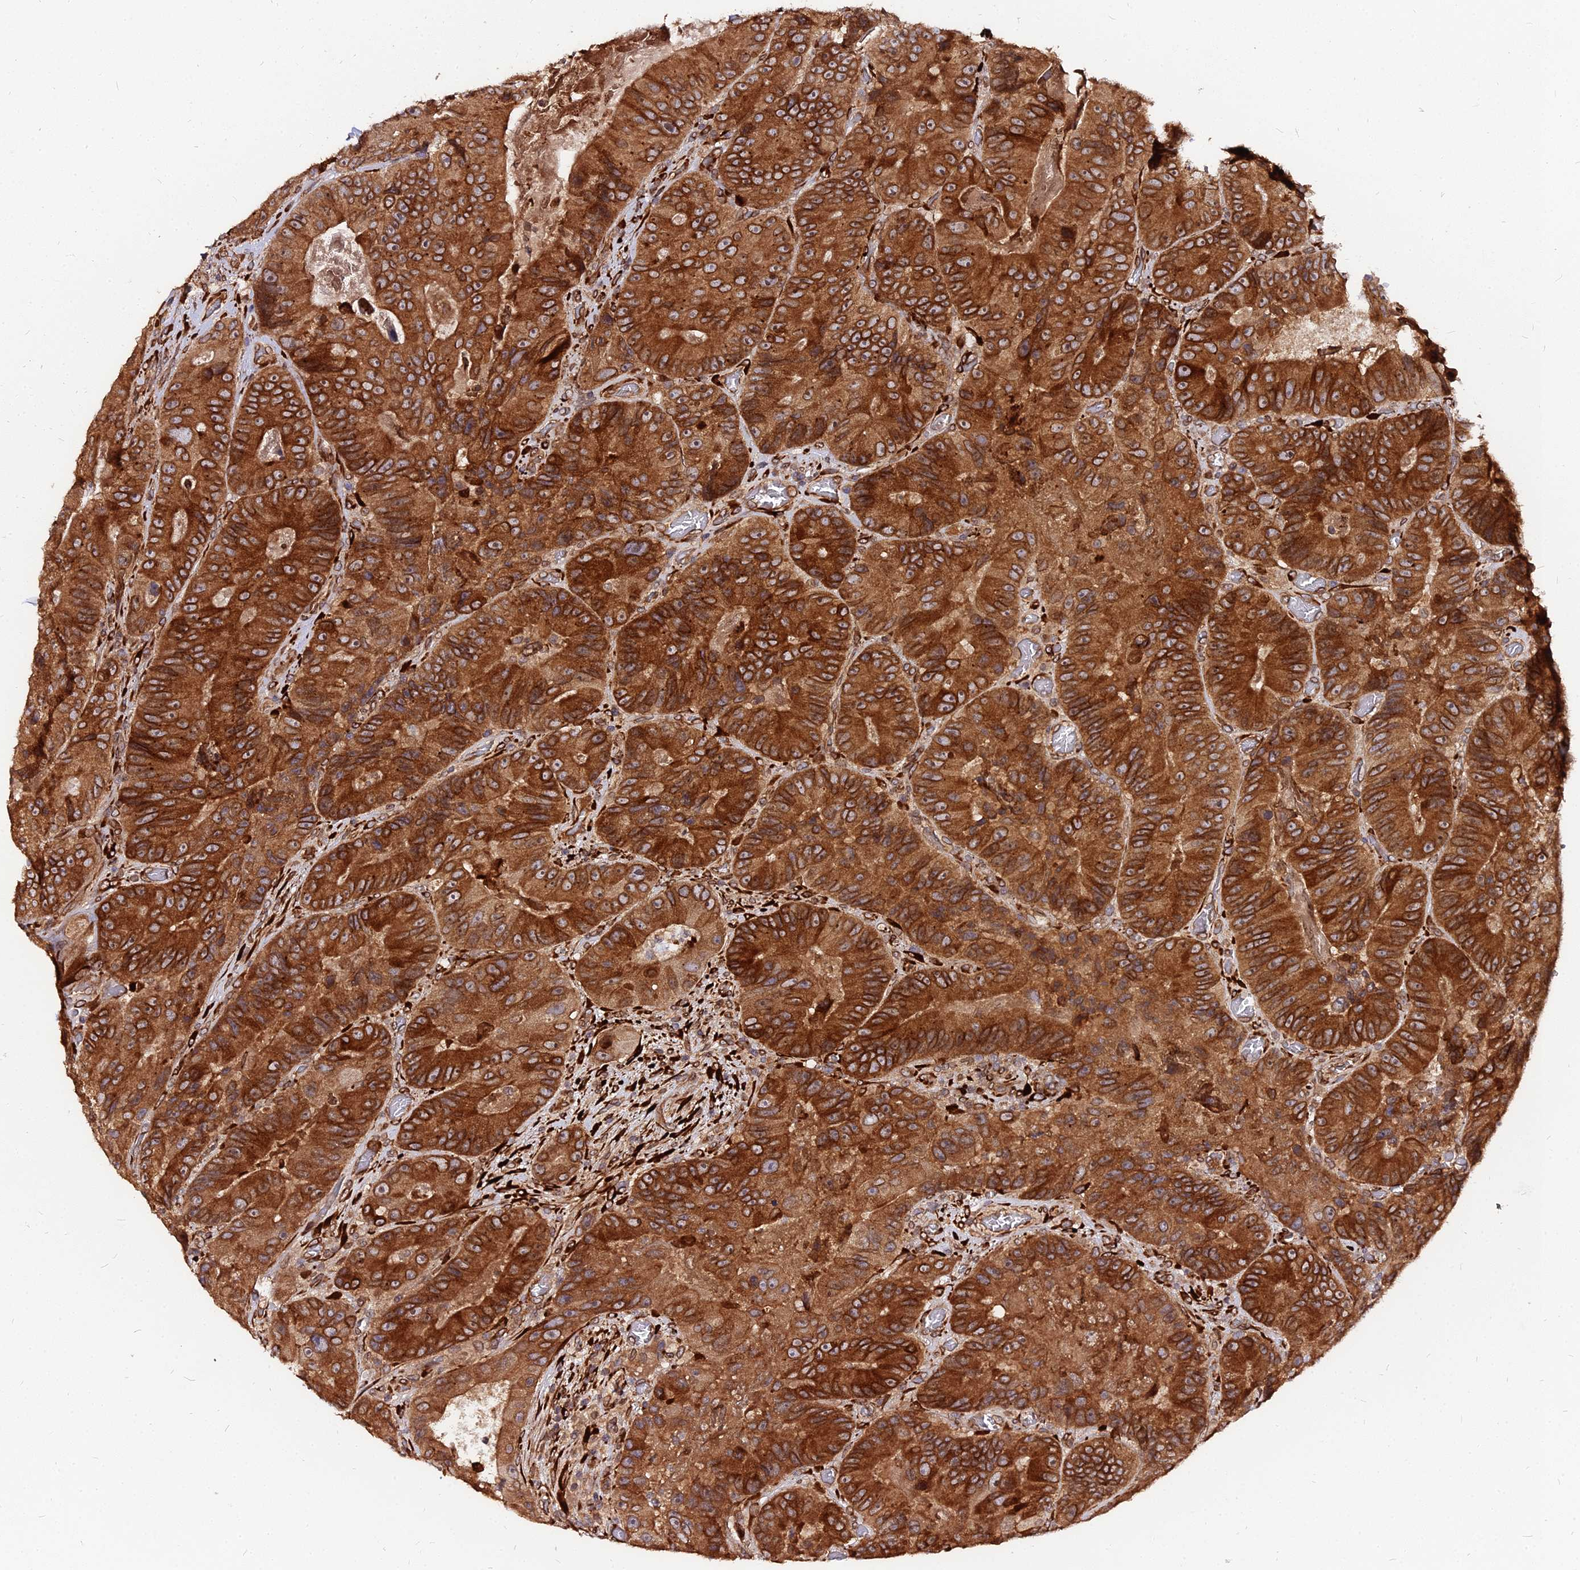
{"staining": {"intensity": "strong", "quantity": ">75%", "location": "cytoplasmic/membranous"}, "tissue": "colorectal cancer", "cell_type": "Tumor cells", "image_type": "cancer", "snomed": [{"axis": "morphology", "description": "Adenocarcinoma, NOS"}, {"axis": "topography", "description": "Colon"}], "caption": "Adenocarcinoma (colorectal) stained with a brown dye displays strong cytoplasmic/membranous positive staining in about >75% of tumor cells.", "gene": "PDE4D", "patient": {"sex": "female", "age": 86}}